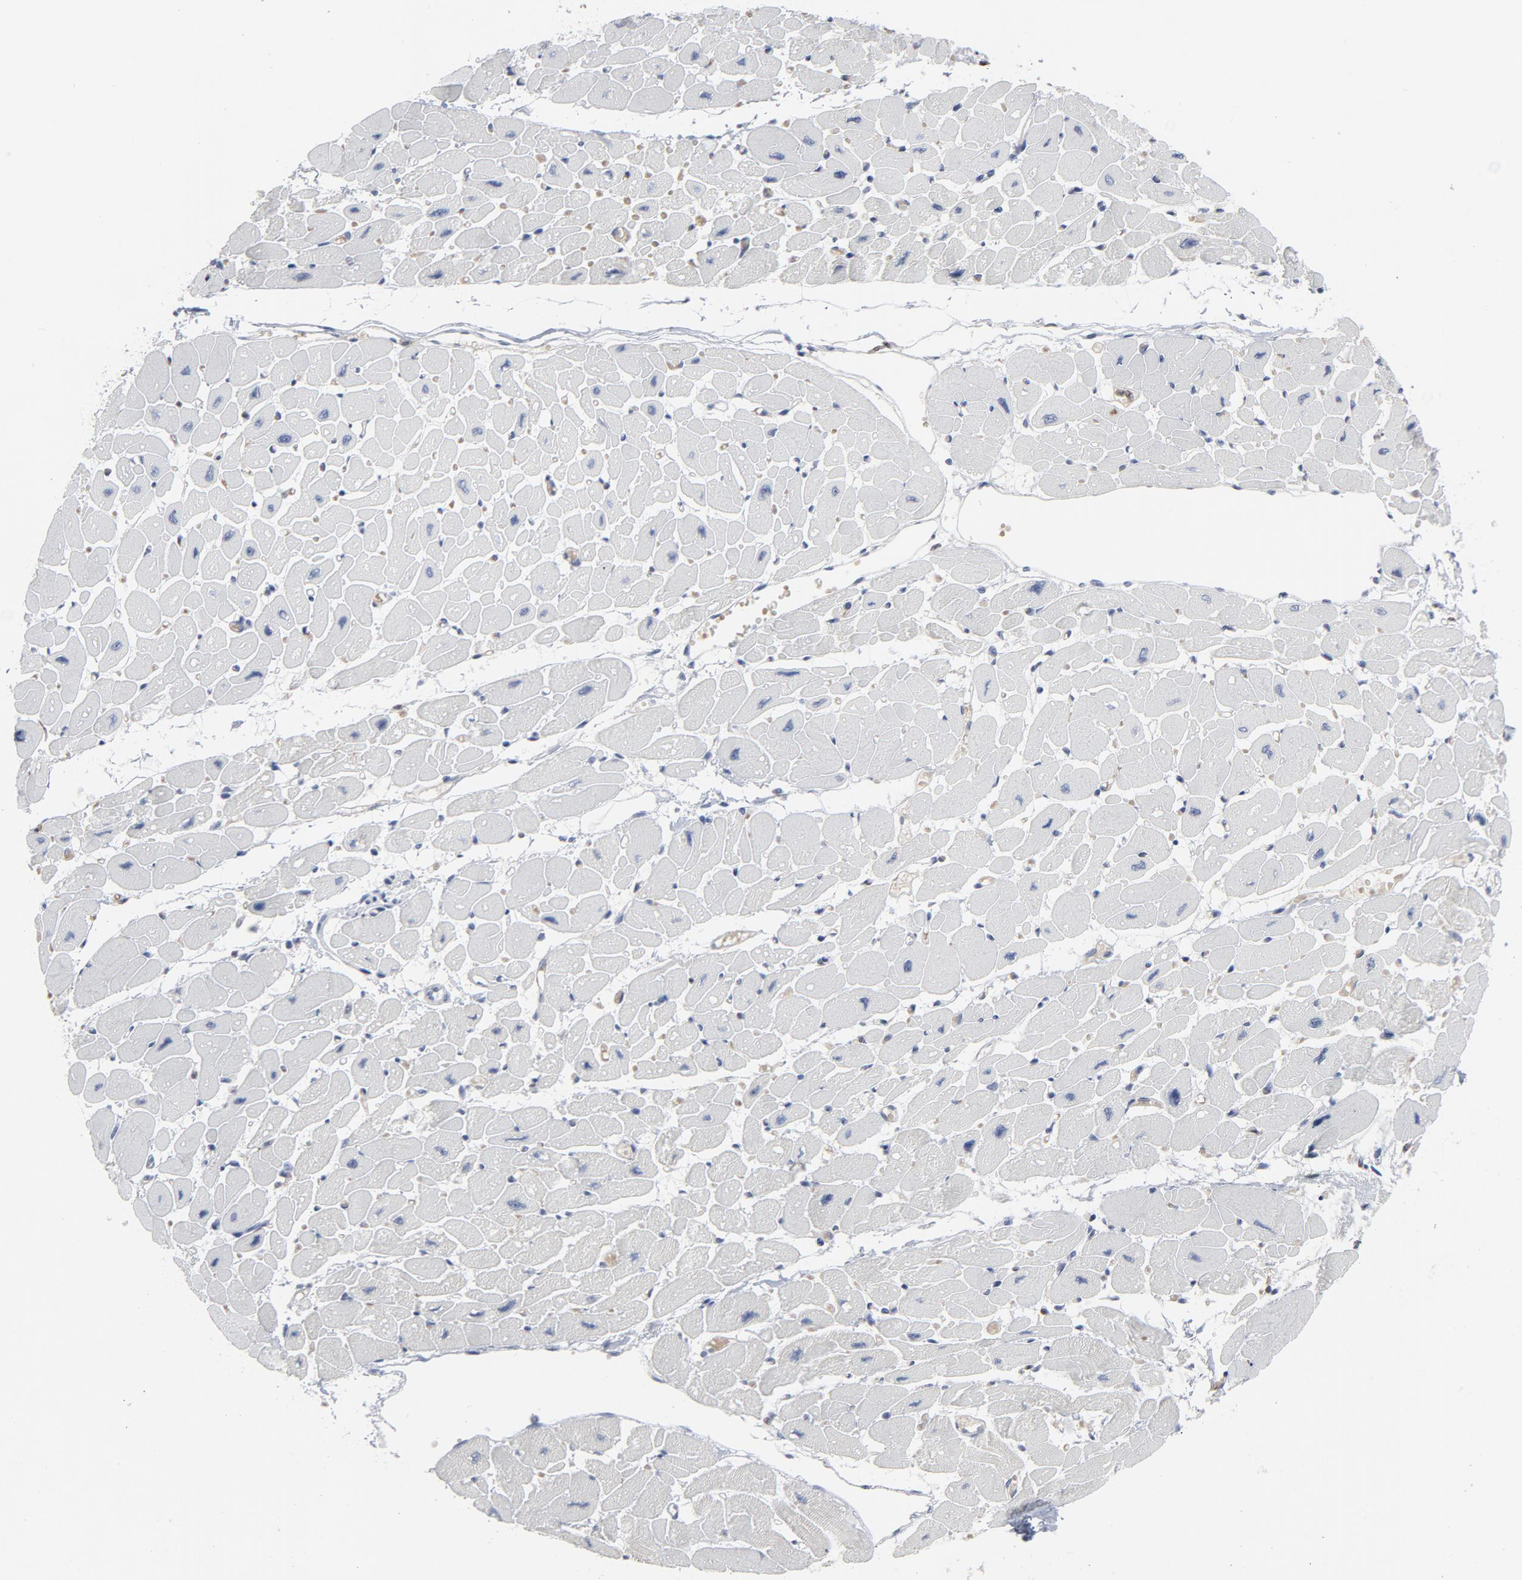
{"staining": {"intensity": "negative", "quantity": "none", "location": "none"}, "tissue": "heart muscle", "cell_type": "Cardiomyocytes", "image_type": "normal", "snomed": [{"axis": "morphology", "description": "Normal tissue, NOS"}, {"axis": "topography", "description": "Heart"}], "caption": "An immunohistochemistry histopathology image of unremarkable heart muscle is shown. There is no staining in cardiomyocytes of heart muscle.", "gene": "SPI1", "patient": {"sex": "female", "age": 54}}